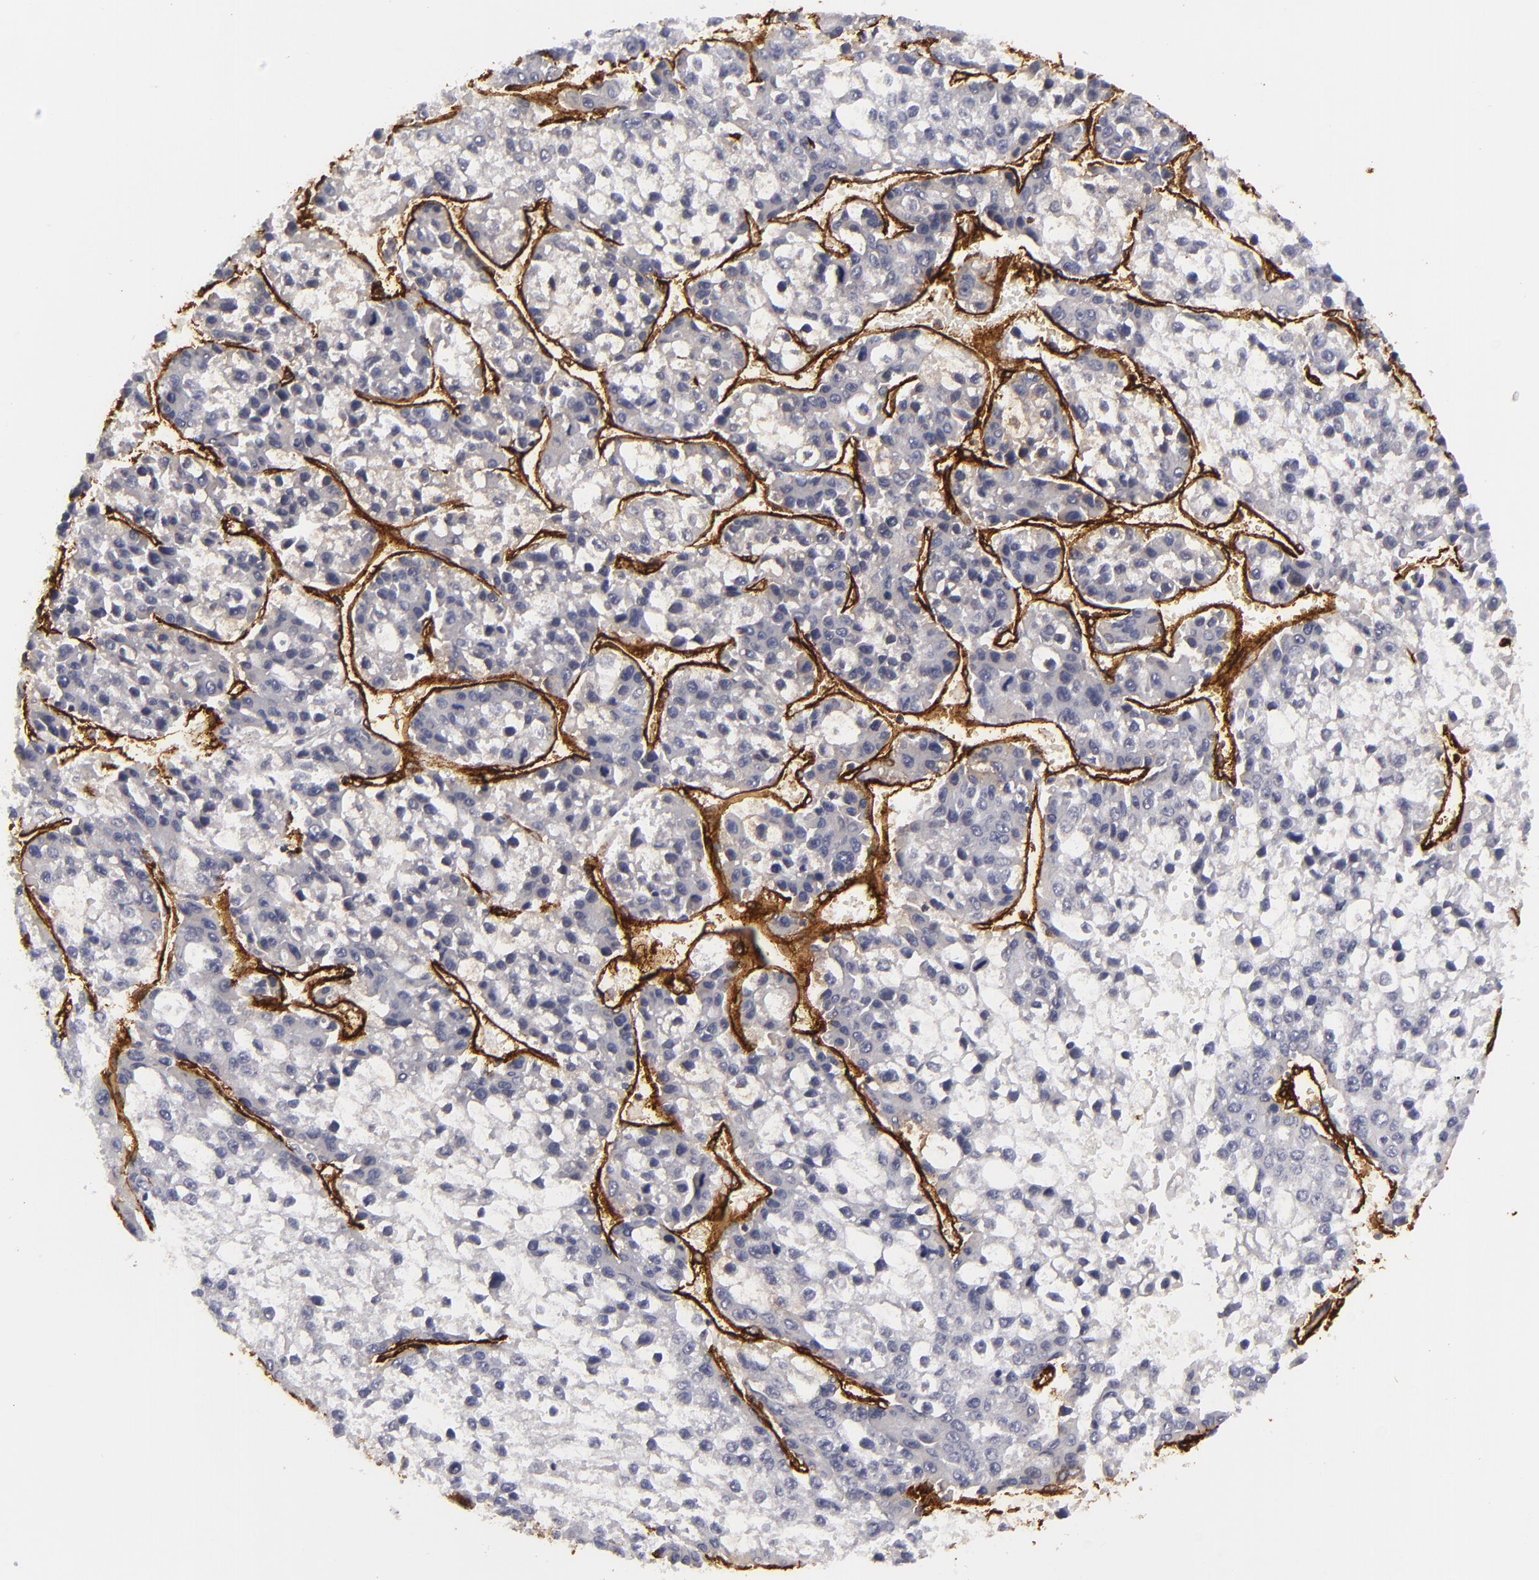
{"staining": {"intensity": "negative", "quantity": "none", "location": "none"}, "tissue": "liver cancer", "cell_type": "Tumor cells", "image_type": "cancer", "snomed": [{"axis": "morphology", "description": "Carcinoma, Hepatocellular, NOS"}, {"axis": "topography", "description": "Liver"}], "caption": "Liver cancer was stained to show a protein in brown. There is no significant expression in tumor cells. The staining is performed using DAB brown chromogen with nuclei counter-stained in using hematoxylin.", "gene": "MCAM", "patient": {"sex": "female", "age": 66}}